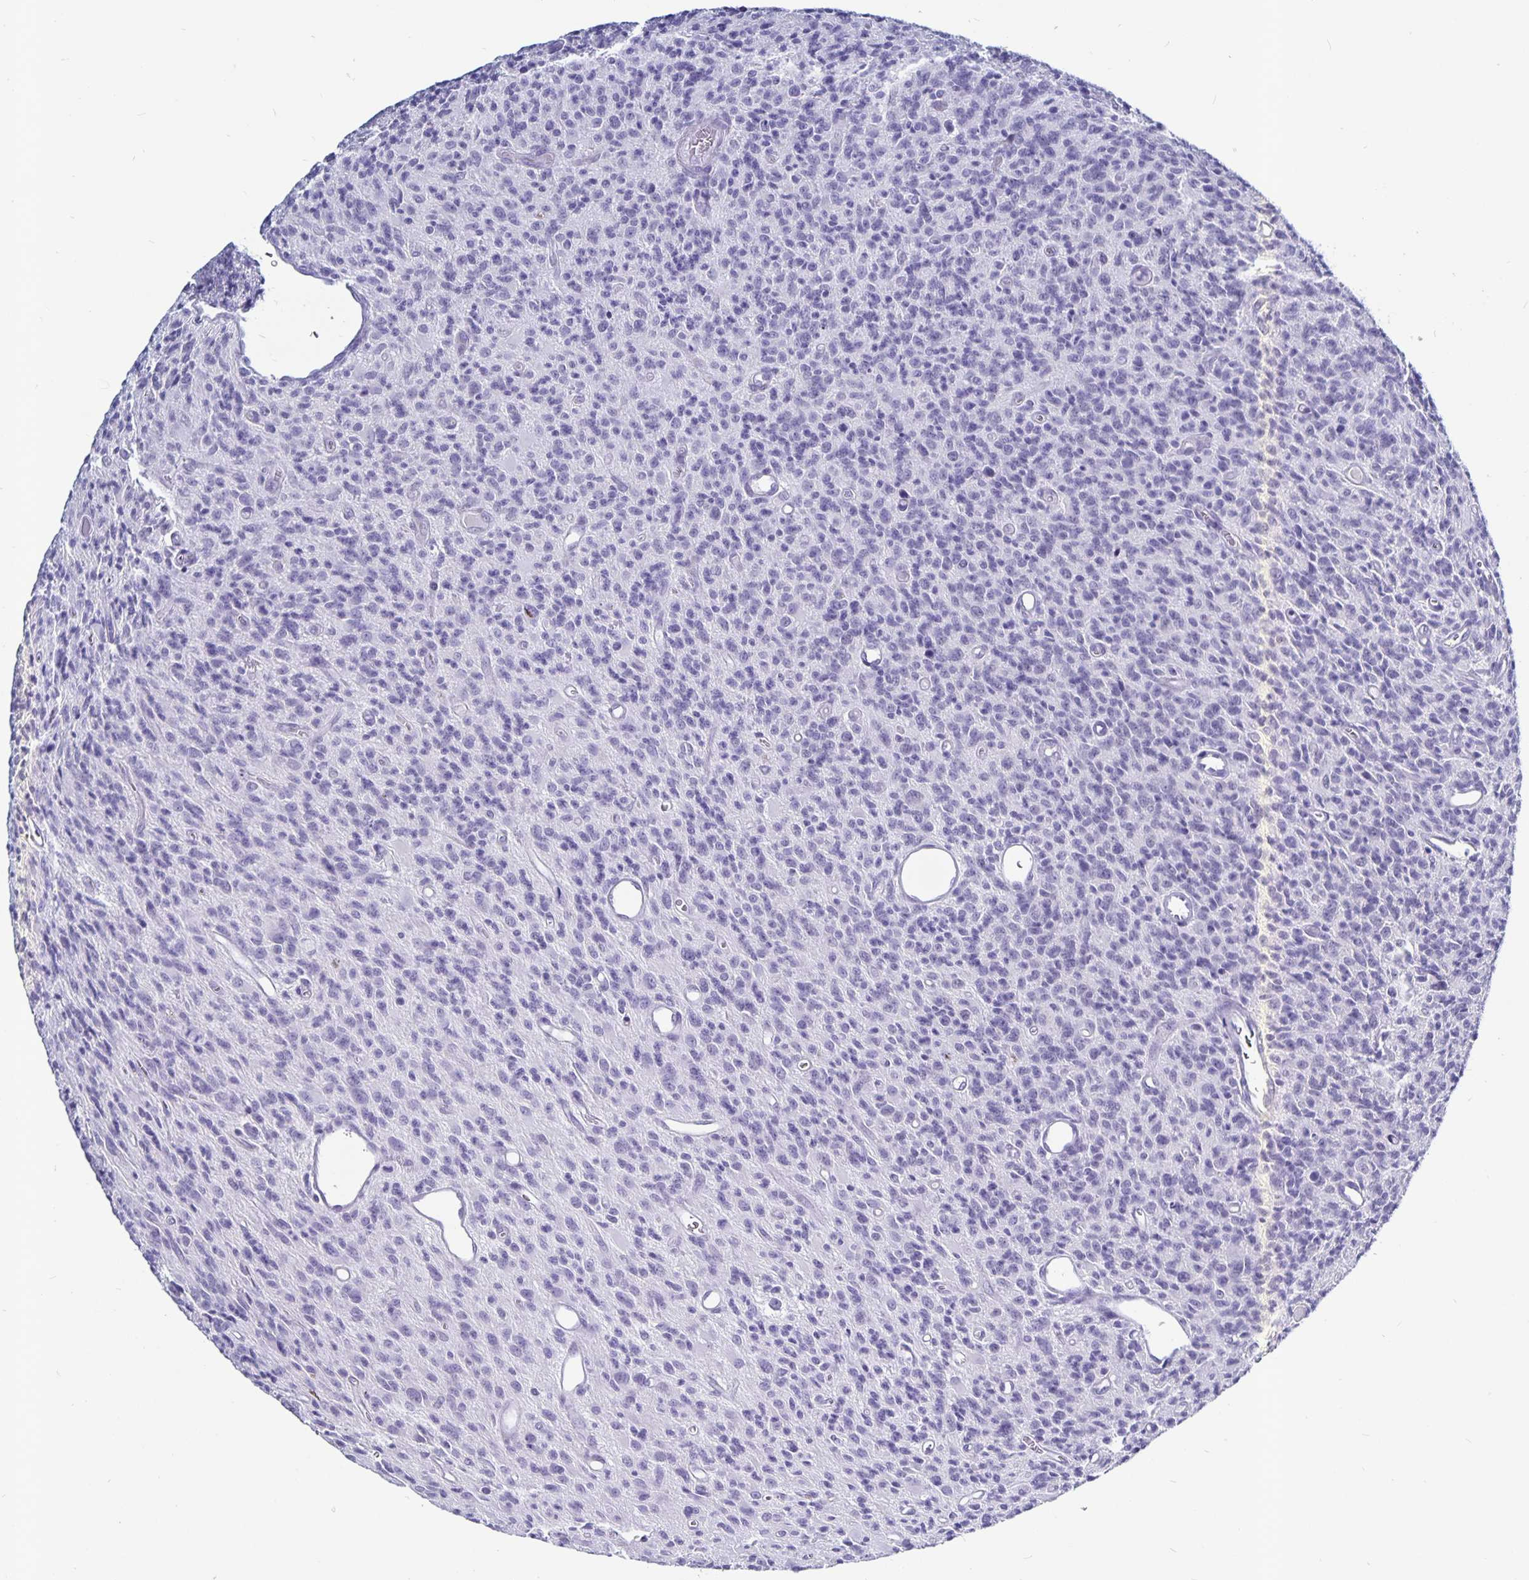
{"staining": {"intensity": "negative", "quantity": "none", "location": "none"}, "tissue": "glioma", "cell_type": "Tumor cells", "image_type": "cancer", "snomed": [{"axis": "morphology", "description": "Glioma, malignant, High grade"}, {"axis": "topography", "description": "Brain"}], "caption": "Image shows no protein expression in tumor cells of high-grade glioma (malignant) tissue.", "gene": "ODF3B", "patient": {"sex": "male", "age": 76}}